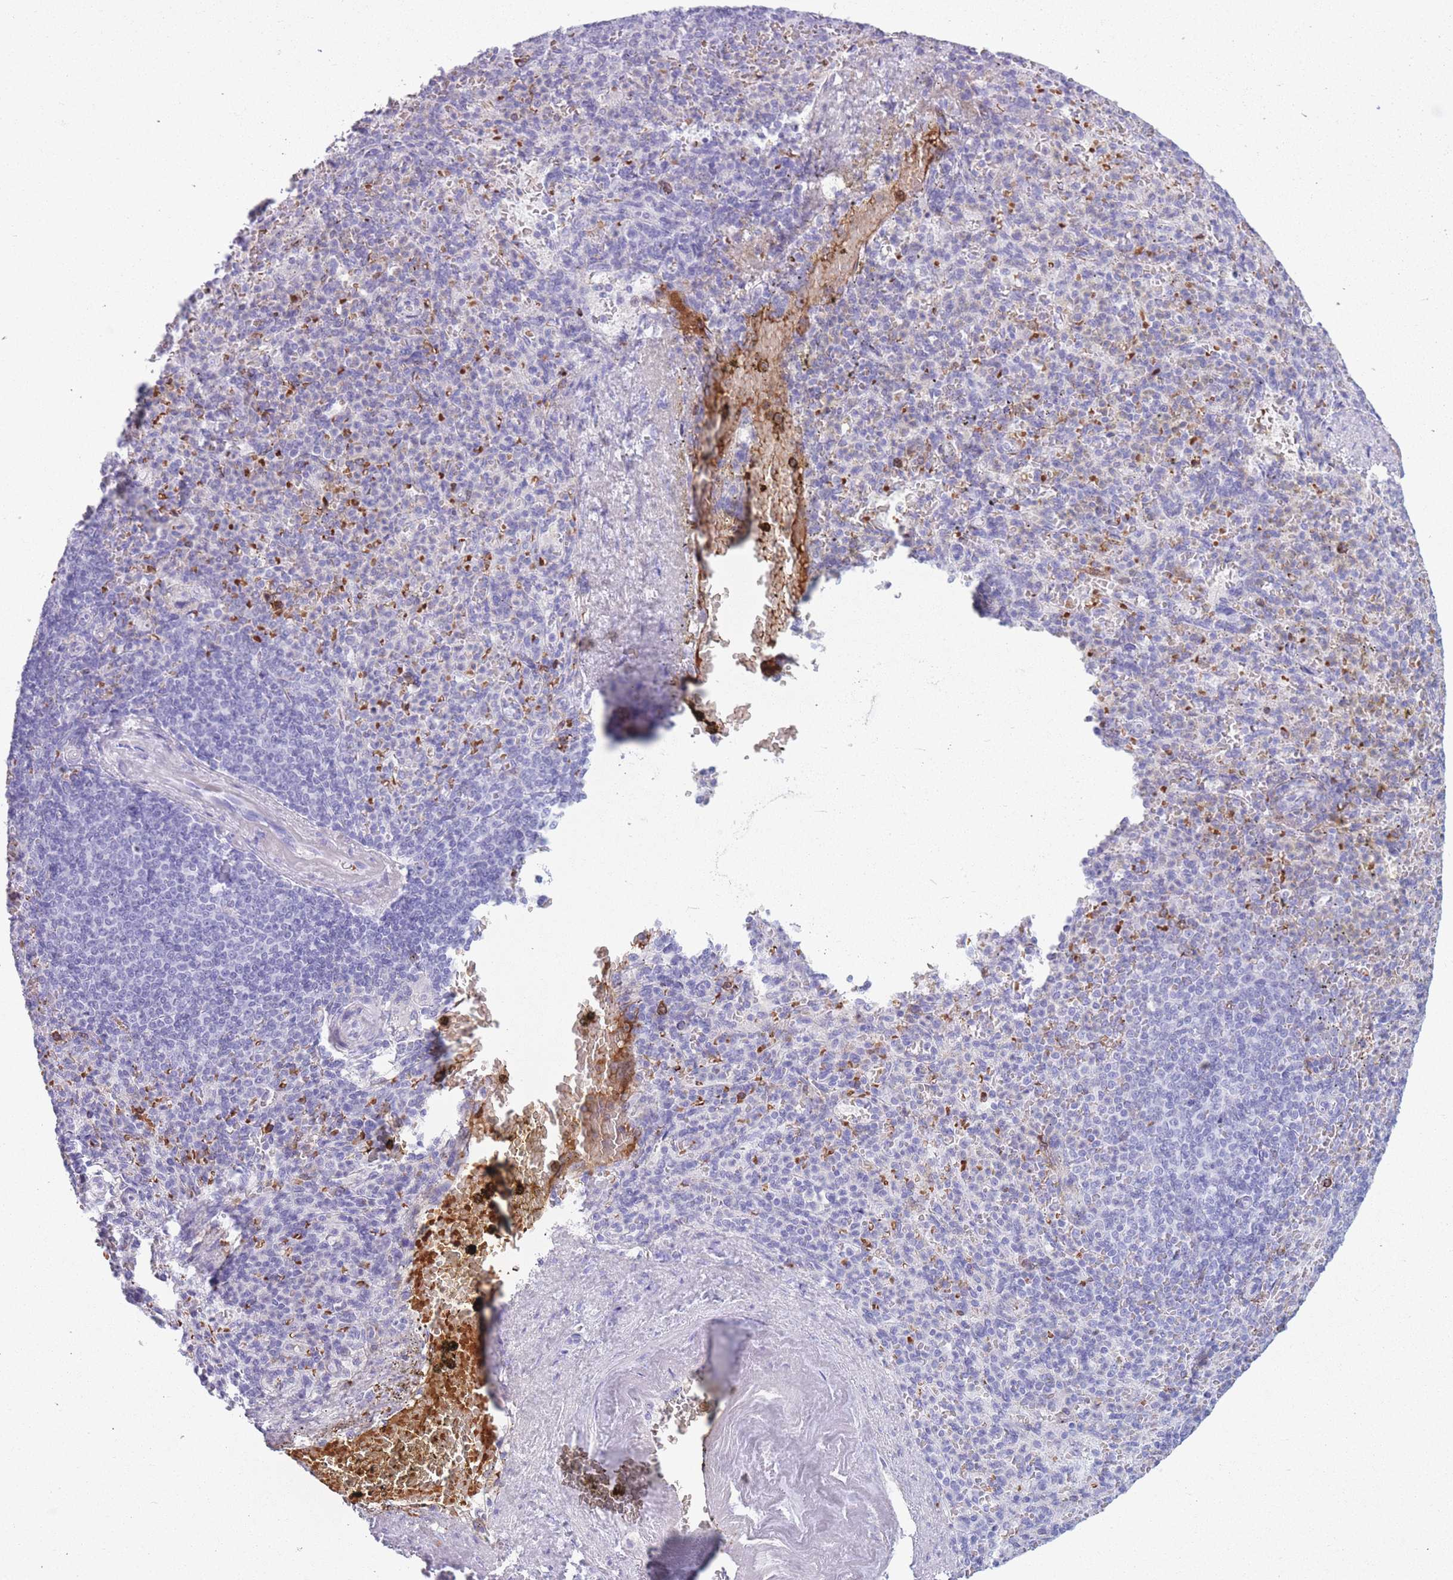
{"staining": {"intensity": "negative", "quantity": "none", "location": "none"}, "tissue": "spleen", "cell_type": "Cells in red pulp", "image_type": "normal", "snomed": [{"axis": "morphology", "description": "Normal tissue, NOS"}, {"axis": "topography", "description": "Spleen"}], "caption": "IHC histopathology image of normal spleen stained for a protein (brown), which displays no staining in cells in red pulp.", "gene": "OR7C1", "patient": {"sex": "female", "age": 74}}